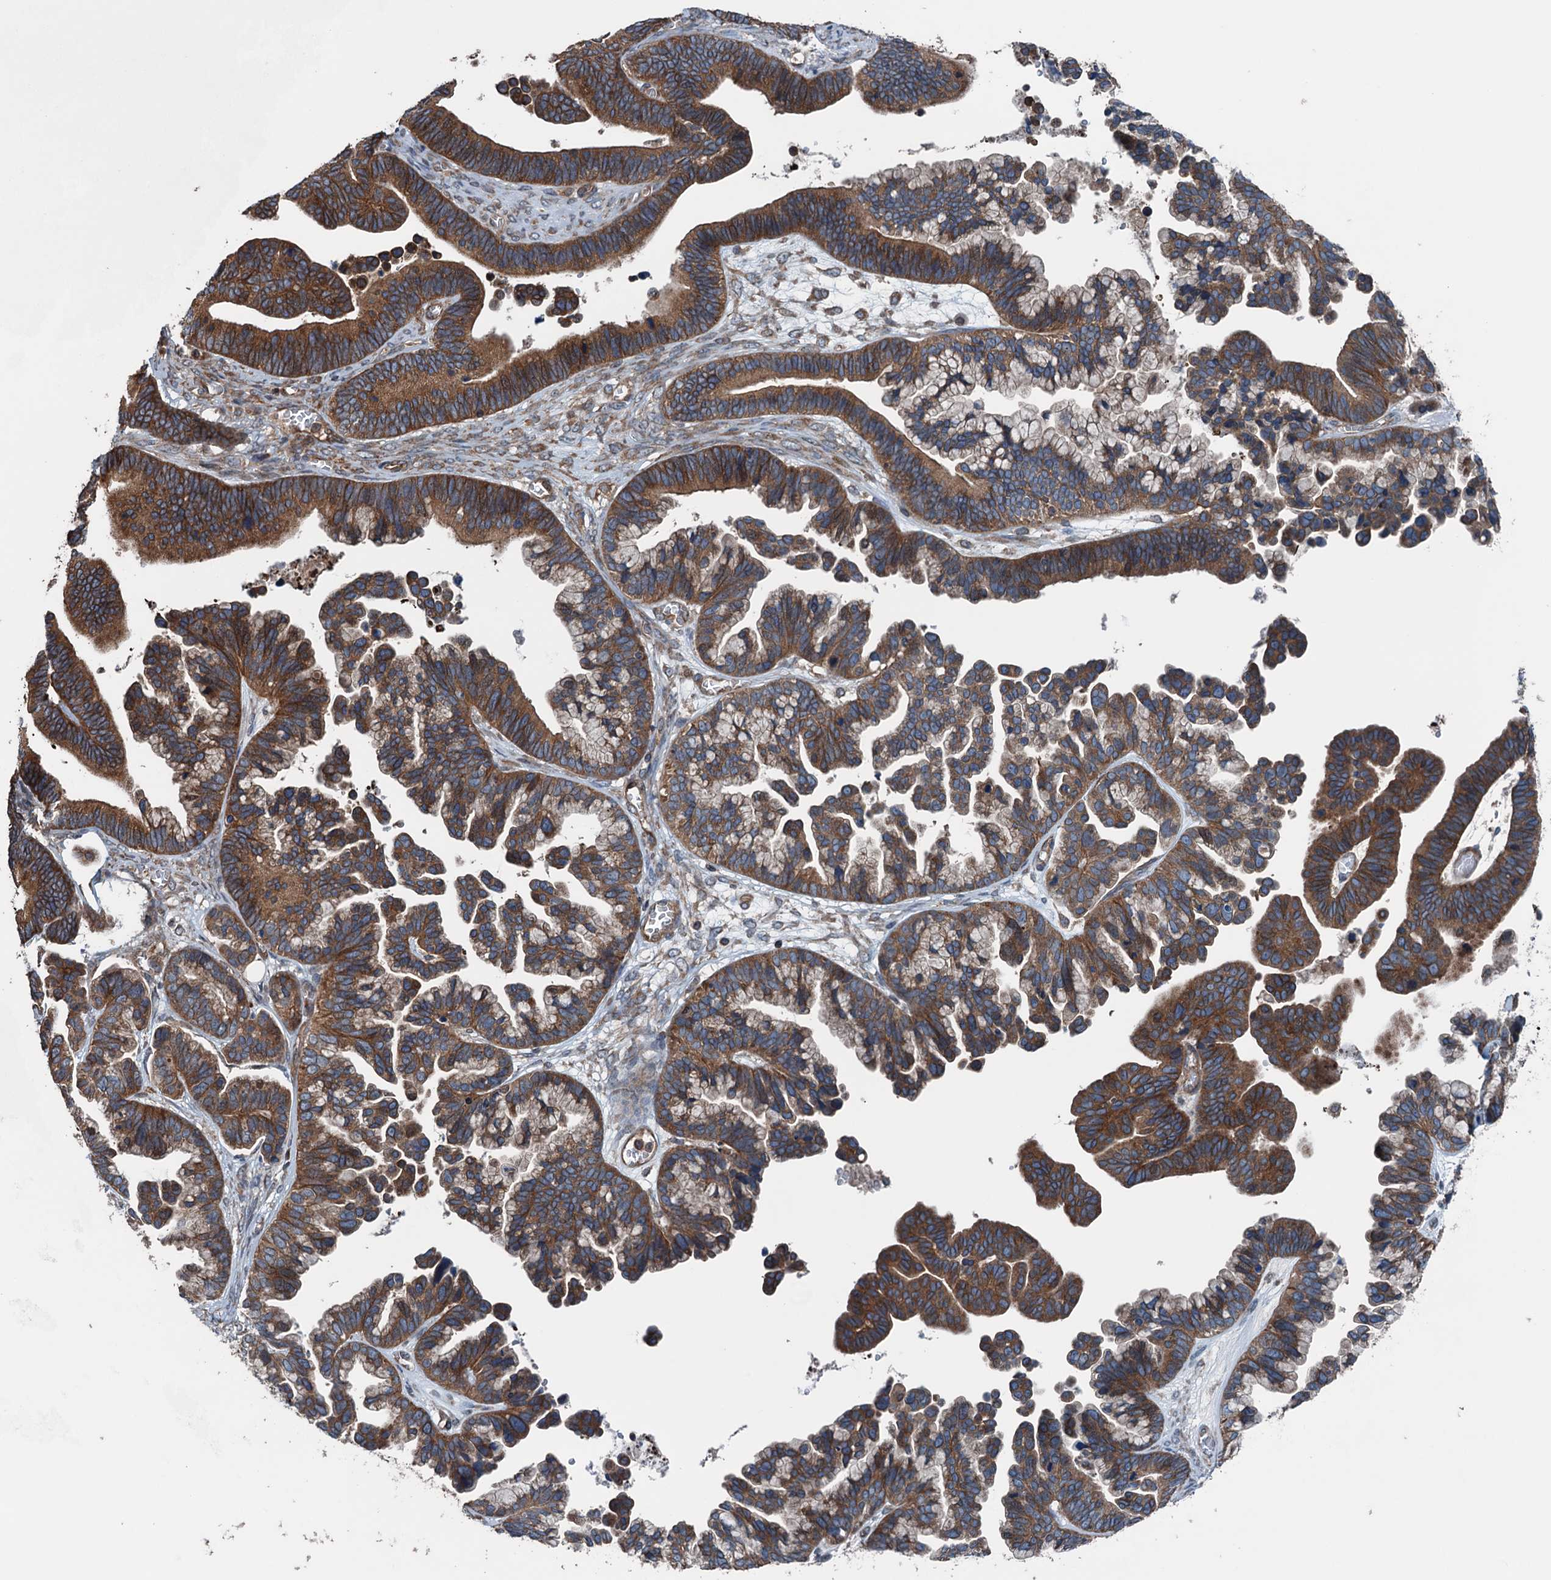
{"staining": {"intensity": "strong", "quantity": ">75%", "location": "cytoplasmic/membranous"}, "tissue": "ovarian cancer", "cell_type": "Tumor cells", "image_type": "cancer", "snomed": [{"axis": "morphology", "description": "Cystadenocarcinoma, serous, NOS"}, {"axis": "topography", "description": "Ovary"}], "caption": "A micrograph showing strong cytoplasmic/membranous positivity in approximately >75% of tumor cells in serous cystadenocarcinoma (ovarian), as visualized by brown immunohistochemical staining.", "gene": "TRAPPC8", "patient": {"sex": "female", "age": 56}}